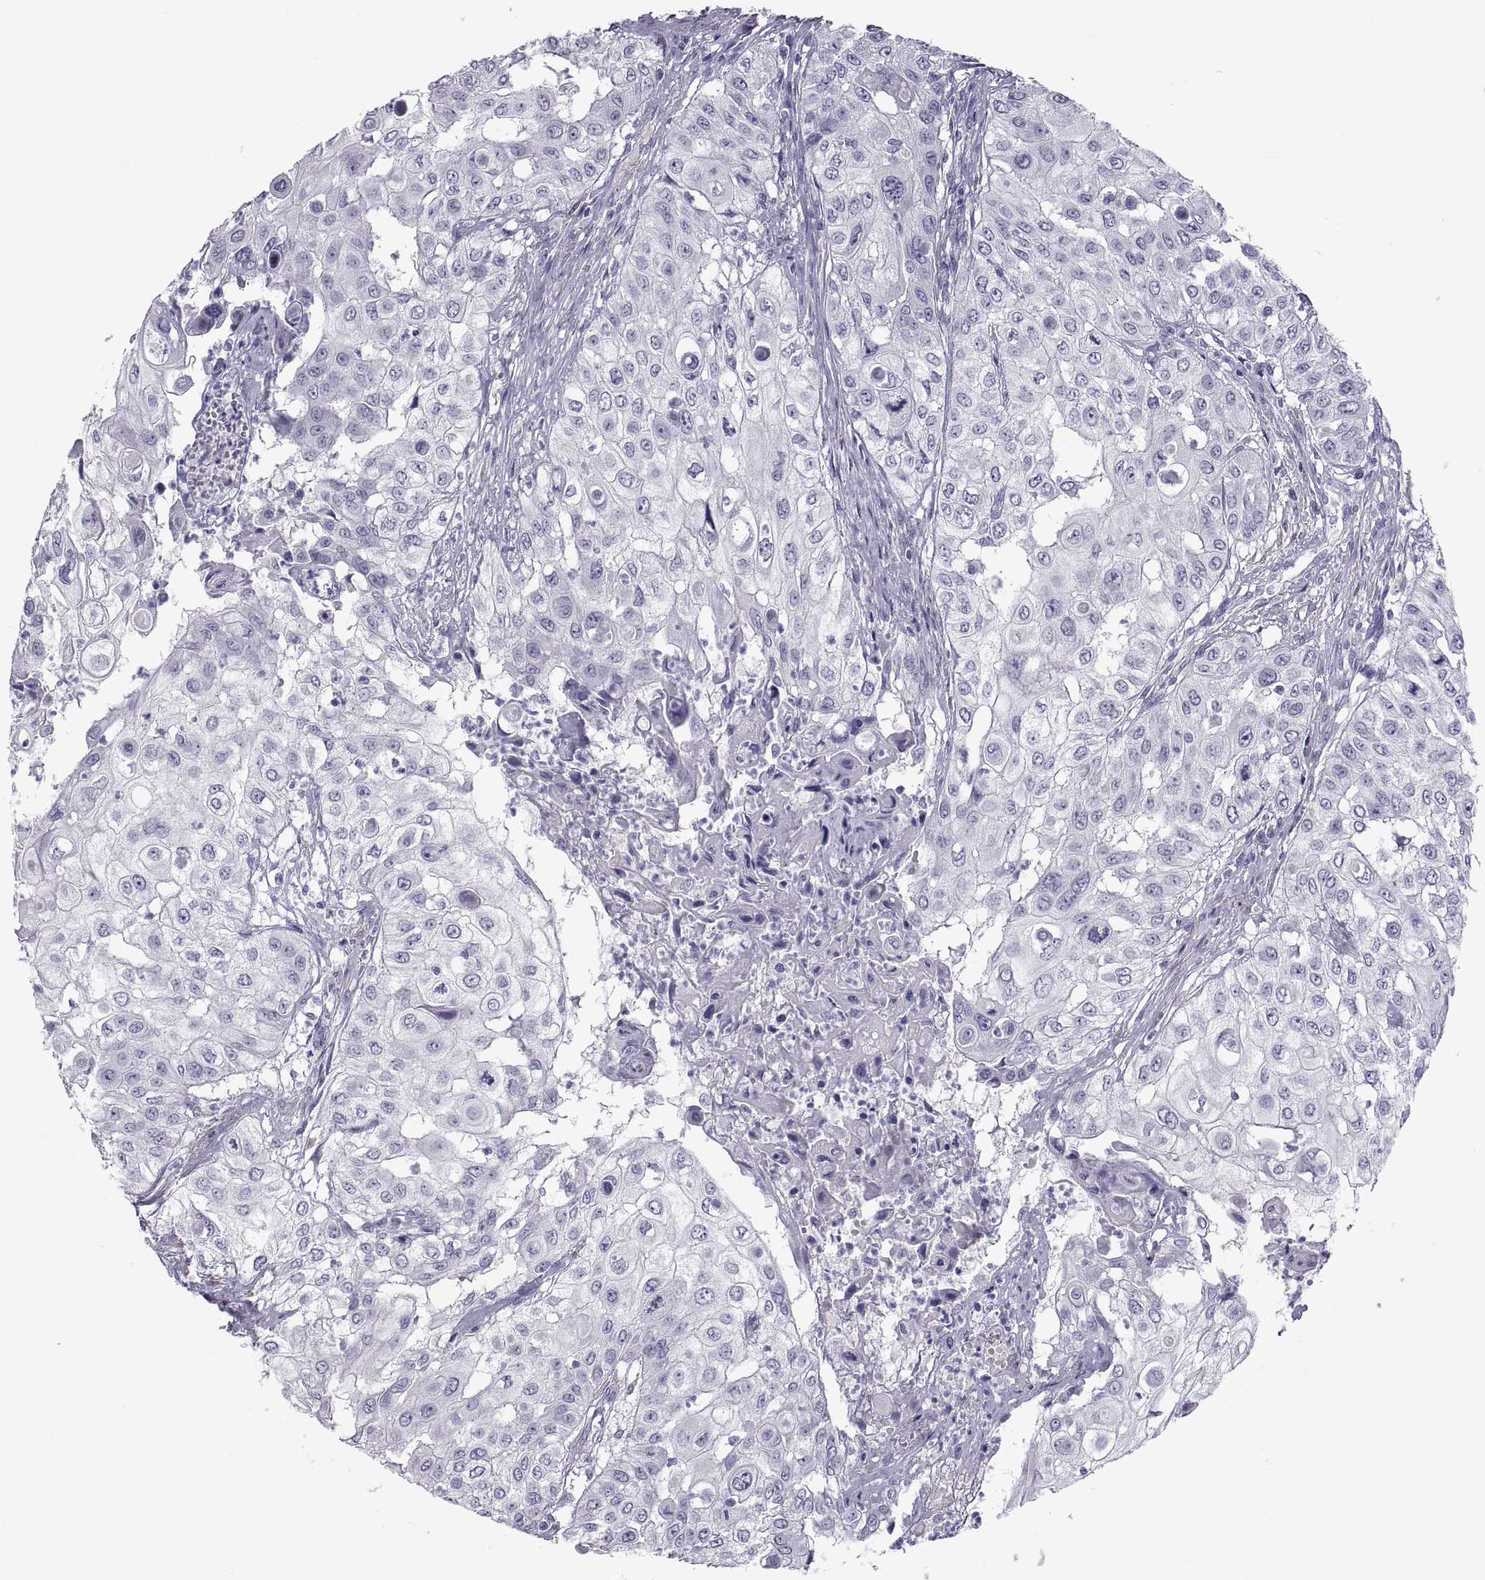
{"staining": {"intensity": "negative", "quantity": "none", "location": "none"}, "tissue": "urothelial cancer", "cell_type": "Tumor cells", "image_type": "cancer", "snomed": [{"axis": "morphology", "description": "Urothelial carcinoma, High grade"}, {"axis": "topography", "description": "Urinary bladder"}], "caption": "The photomicrograph displays no significant staining in tumor cells of urothelial carcinoma (high-grade).", "gene": "MAGEB1", "patient": {"sex": "female", "age": 79}}